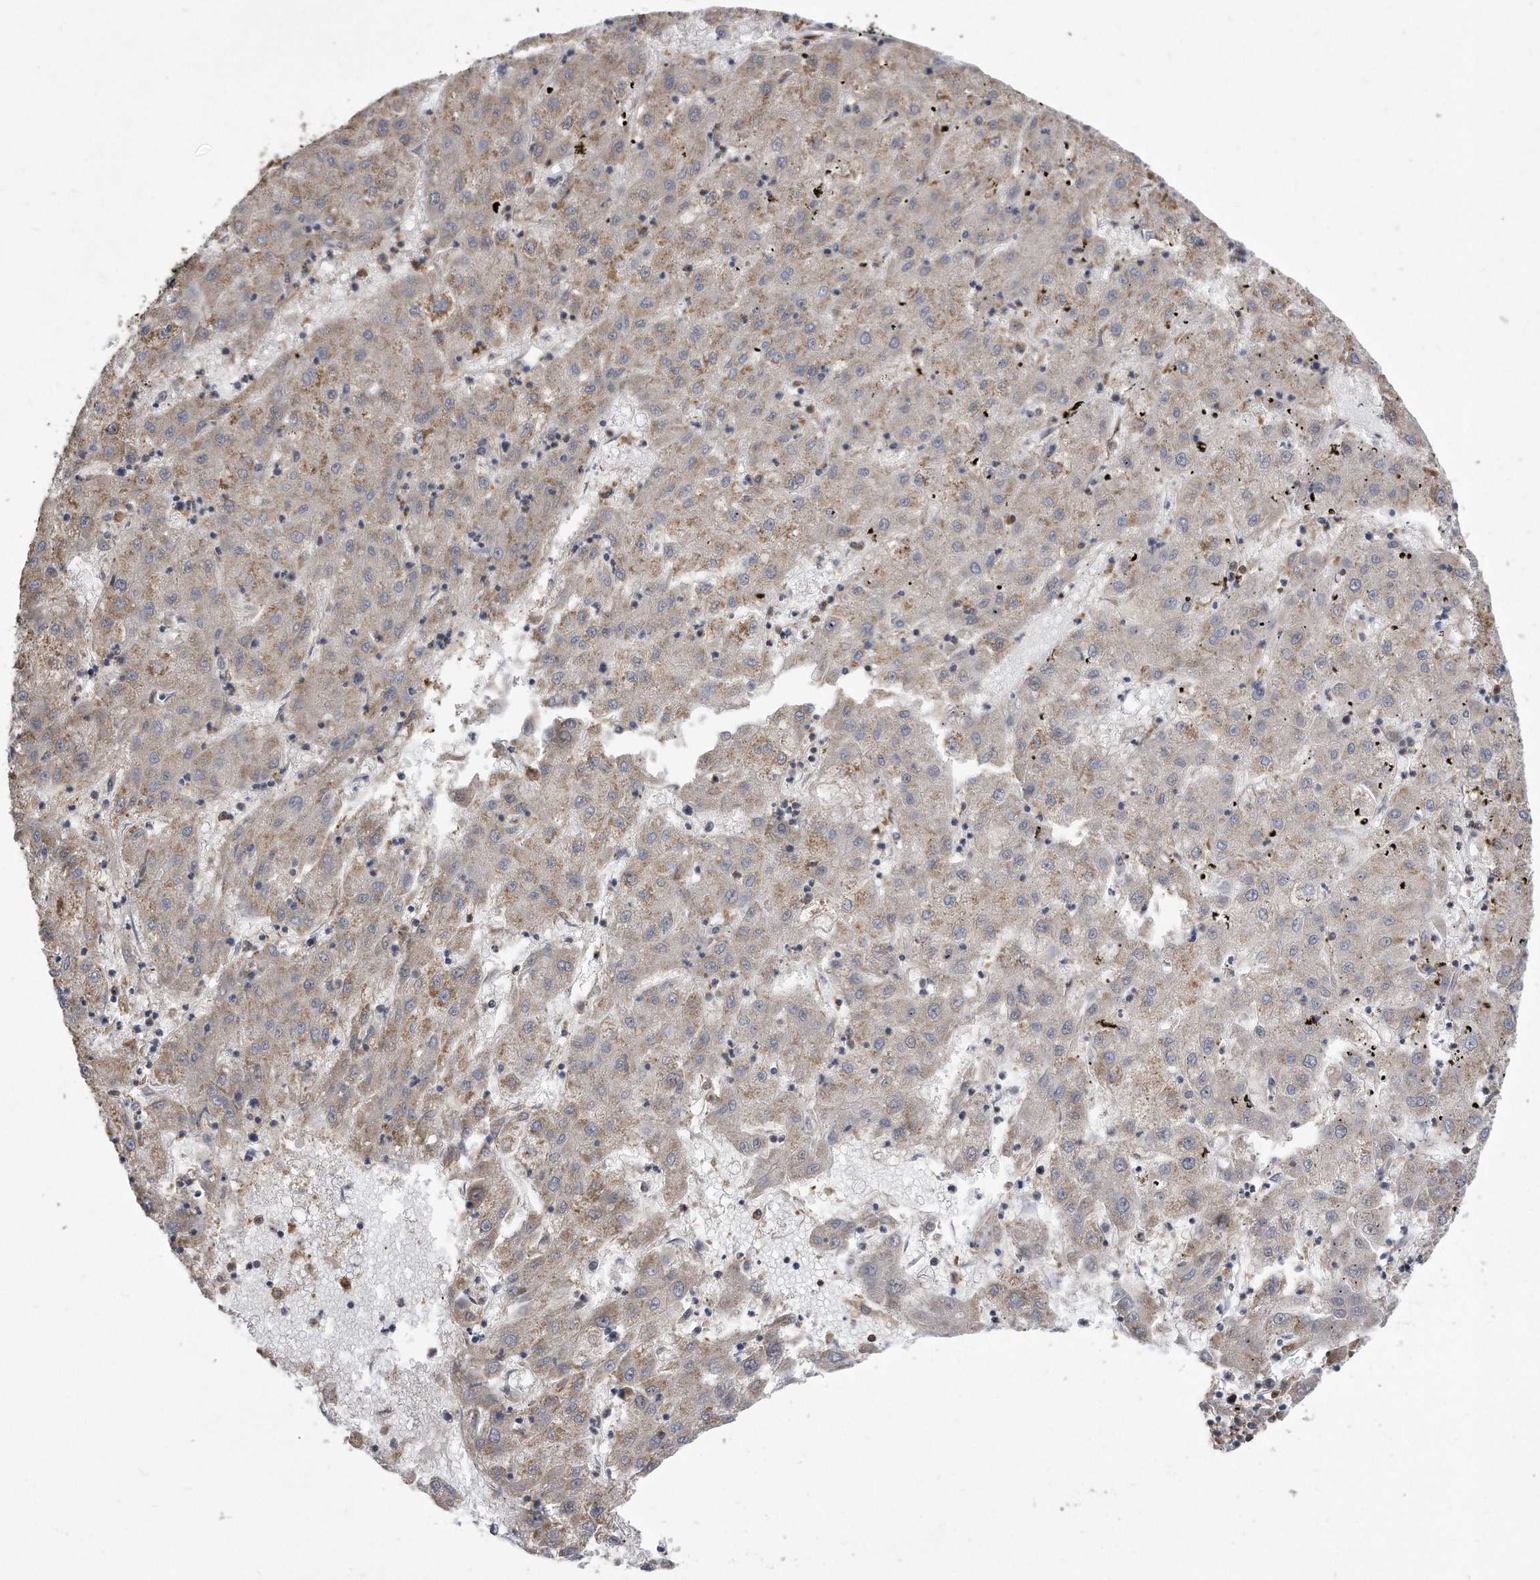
{"staining": {"intensity": "weak", "quantity": "25%-75%", "location": "cytoplasmic/membranous"}, "tissue": "liver cancer", "cell_type": "Tumor cells", "image_type": "cancer", "snomed": [{"axis": "morphology", "description": "Carcinoma, Hepatocellular, NOS"}, {"axis": "topography", "description": "Liver"}], "caption": "Immunohistochemistry (IHC) photomicrograph of liver cancer stained for a protein (brown), which demonstrates low levels of weak cytoplasmic/membranous positivity in approximately 25%-75% of tumor cells.", "gene": "TCP1", "patient": {"sex": "male", "age": 72}}